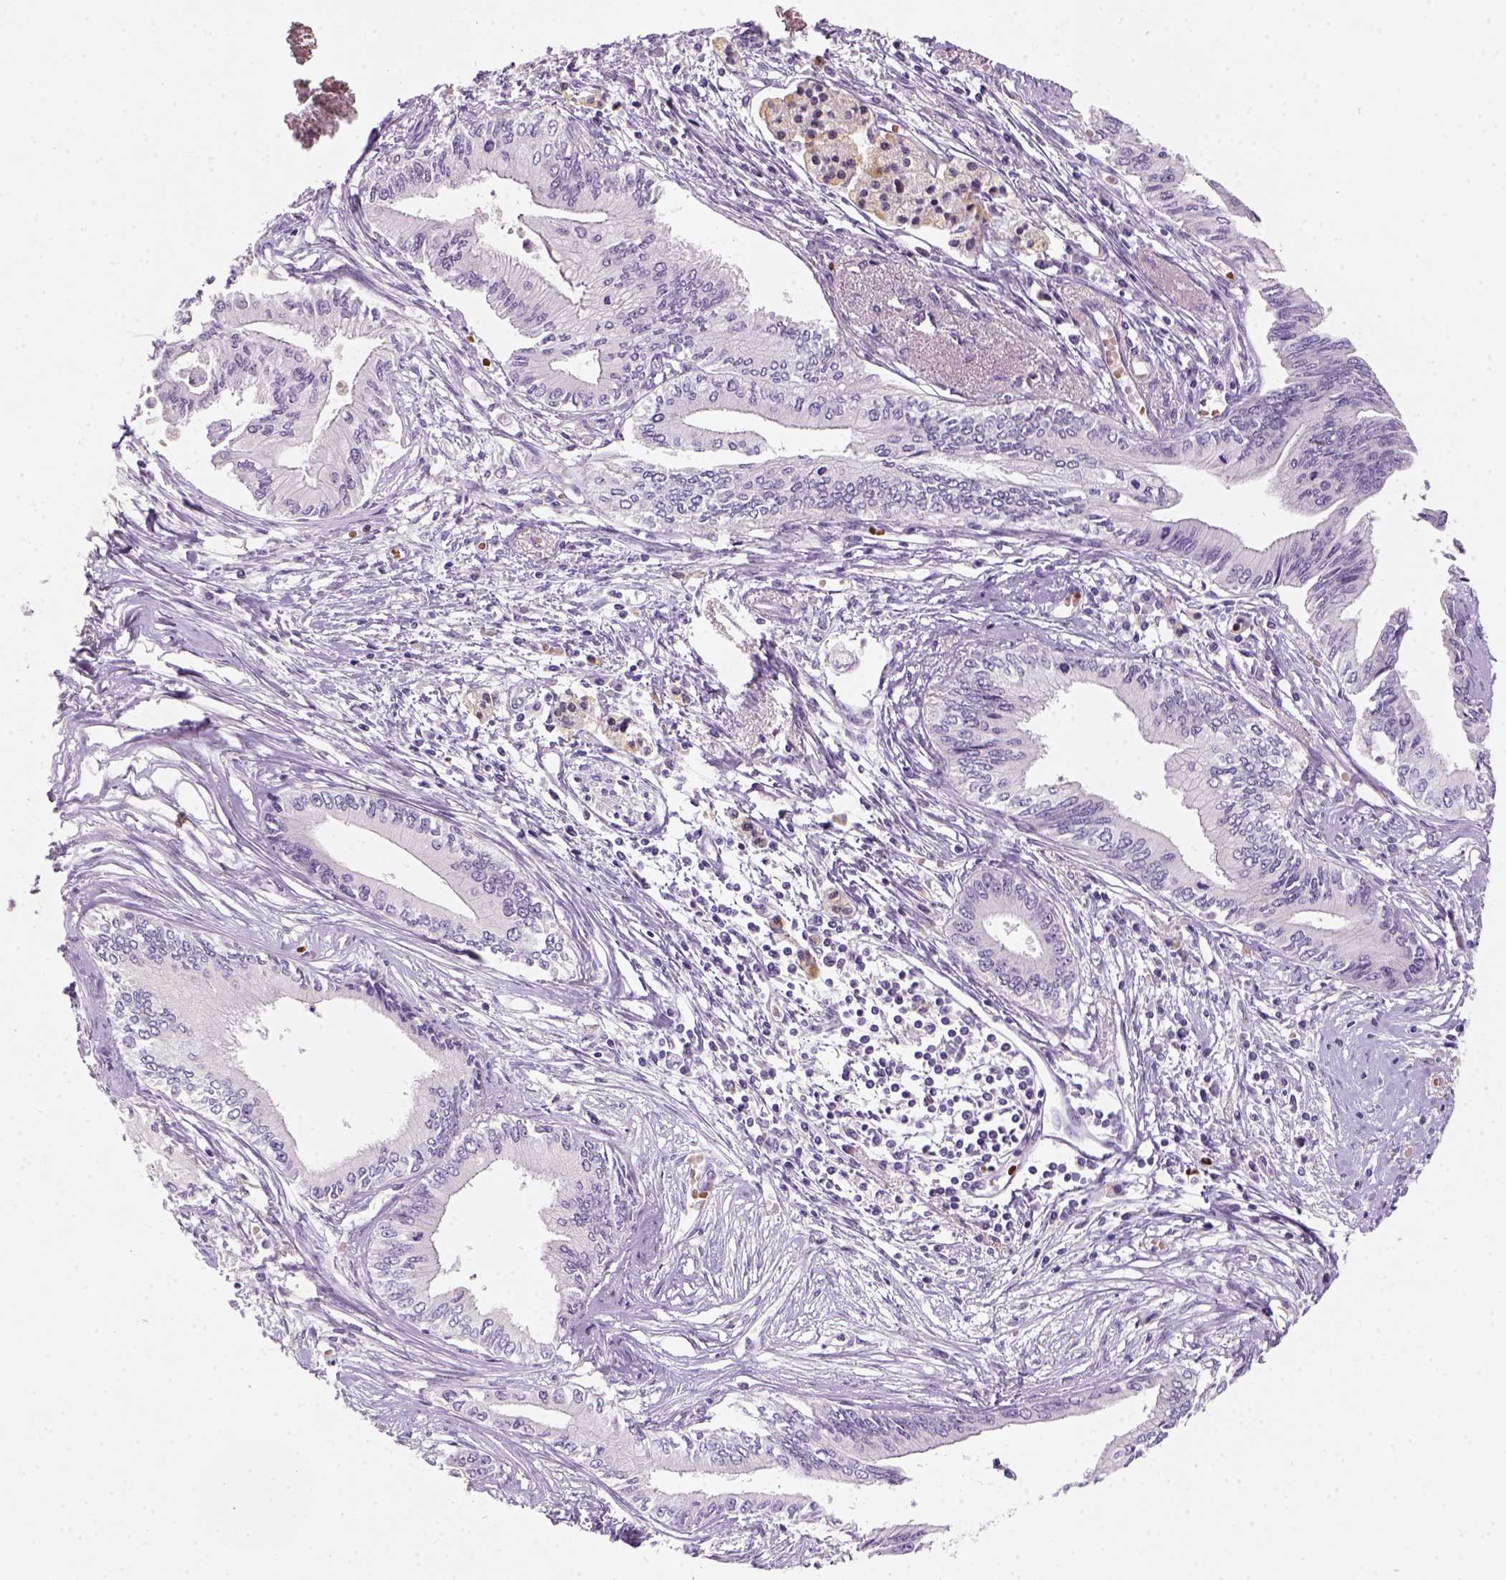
{"staining": {"intensity": "negative", "quantity": "none", "location": "none"}, "tissue": "pancreatic cancer", "cell_type": "Tumor cells", "image_type": "cancer", "snomed": [{"axis": "morphology", "description": "Adenocarcinoma, NOS"}, {"axis": "topography", "description": "Pancreas"}], "caption": "DAB immunohistochemical staining of human pancreatic cancer (adenocarcinoma) shows no significant positivity in tumor cells. Brightfield microscopy of immunohistochemistry stained with DAB (brown) and hematoxylin (blue), captured at high magnification.", "gene": "ZMAT4", "patient": {"sex": "female", "age": 61}}